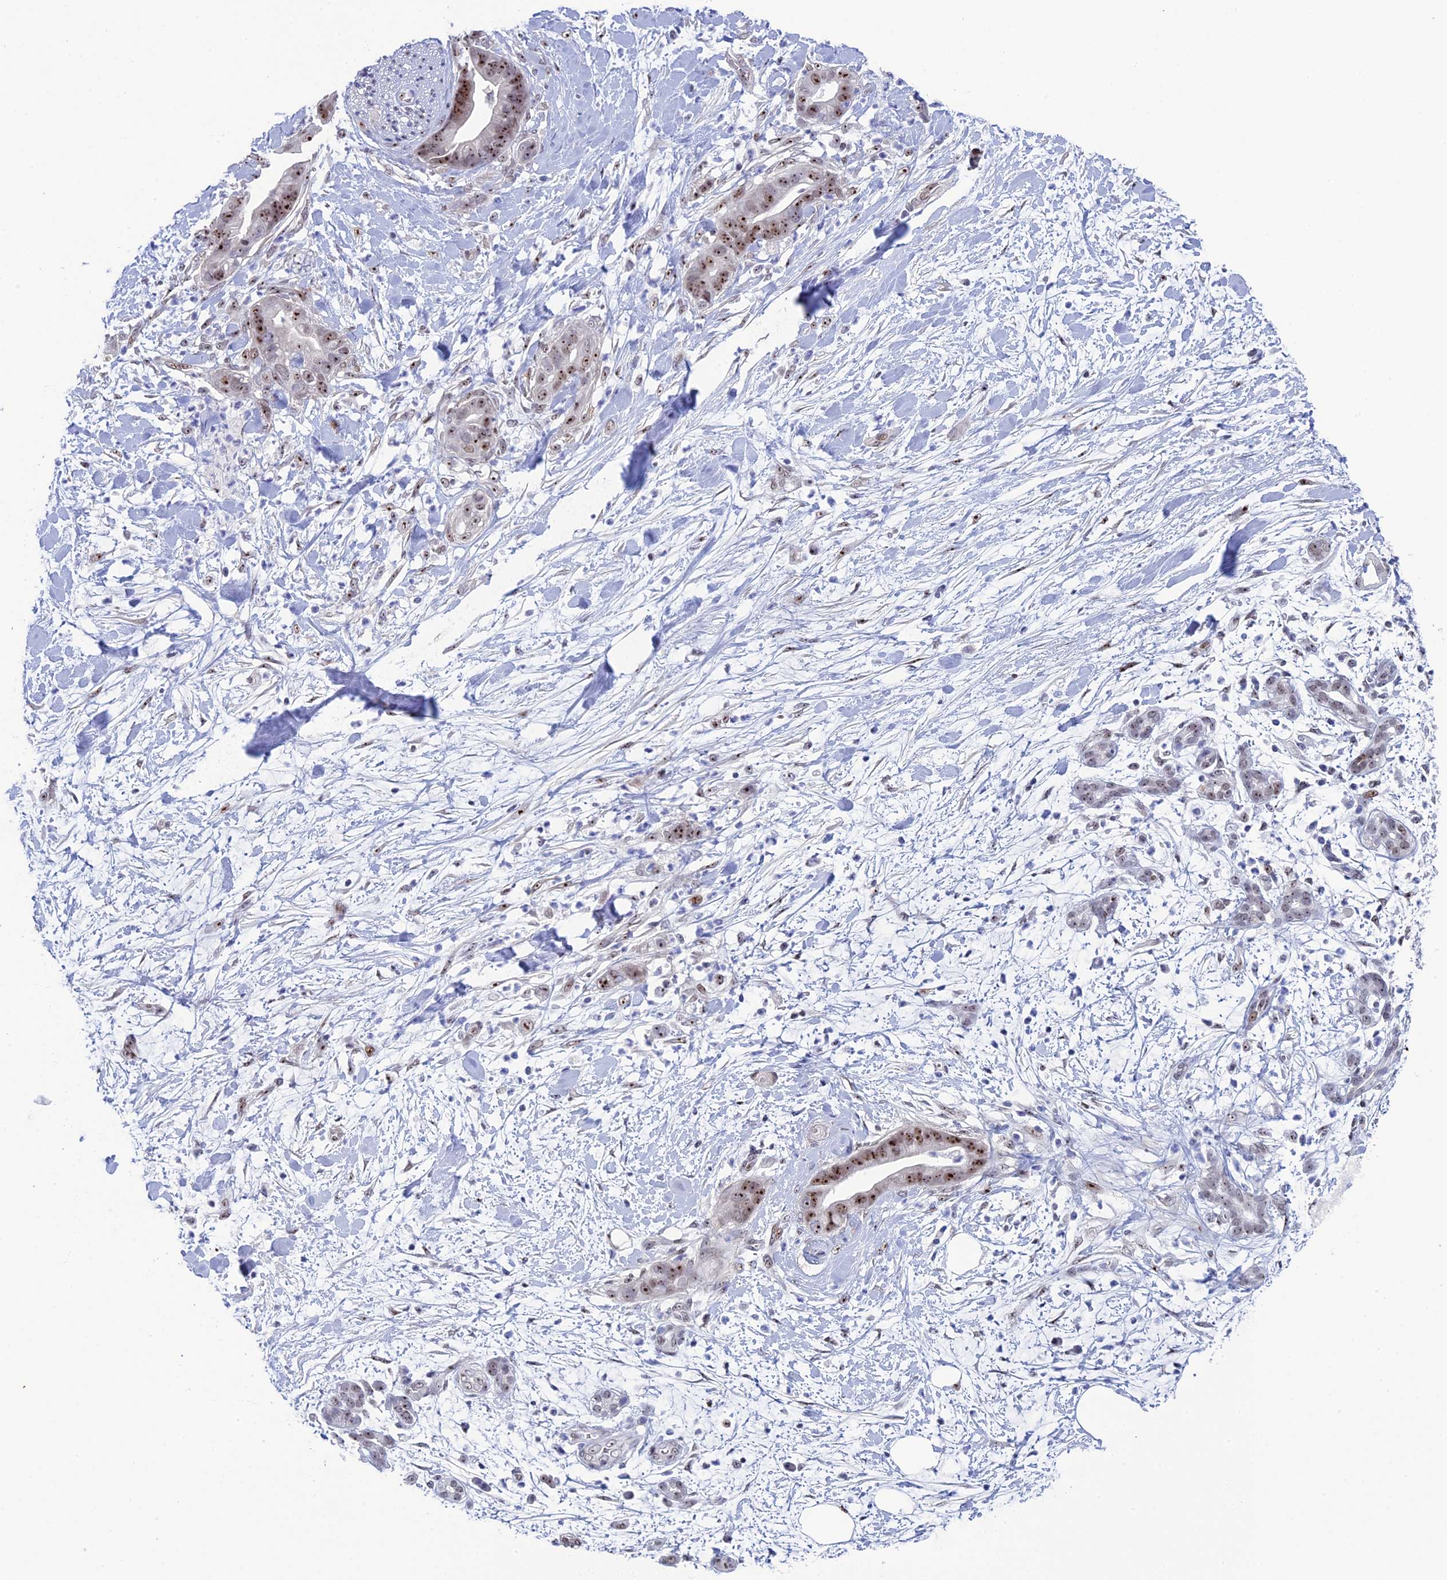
{"staining": {"intensity": "strong", "quantity": "25%-75%", "location": "nuclear"}, "tissue": "pancreatic cancer", "cell_type": "Tumor cells", "image_type": "cancer", "snomed": [{"axis": "morphology", "description": "Adenocarcinoma, NOS"}, {"axis": "topography", "description": "Pancreas"}], "caption": "Immunohistochemical staining of pancreatic cancer exhibits high levels of strong nuclear protein expression in about 25%-75% of tumor cells. The staining was performed using DAB (3,3'-diaminobenzidine), with brown indicating positive protein expression. Nuclei are stained blue with hematoxylin.", "gene": "CCDC86", "patient": {"sex": "female", "age": 78}}